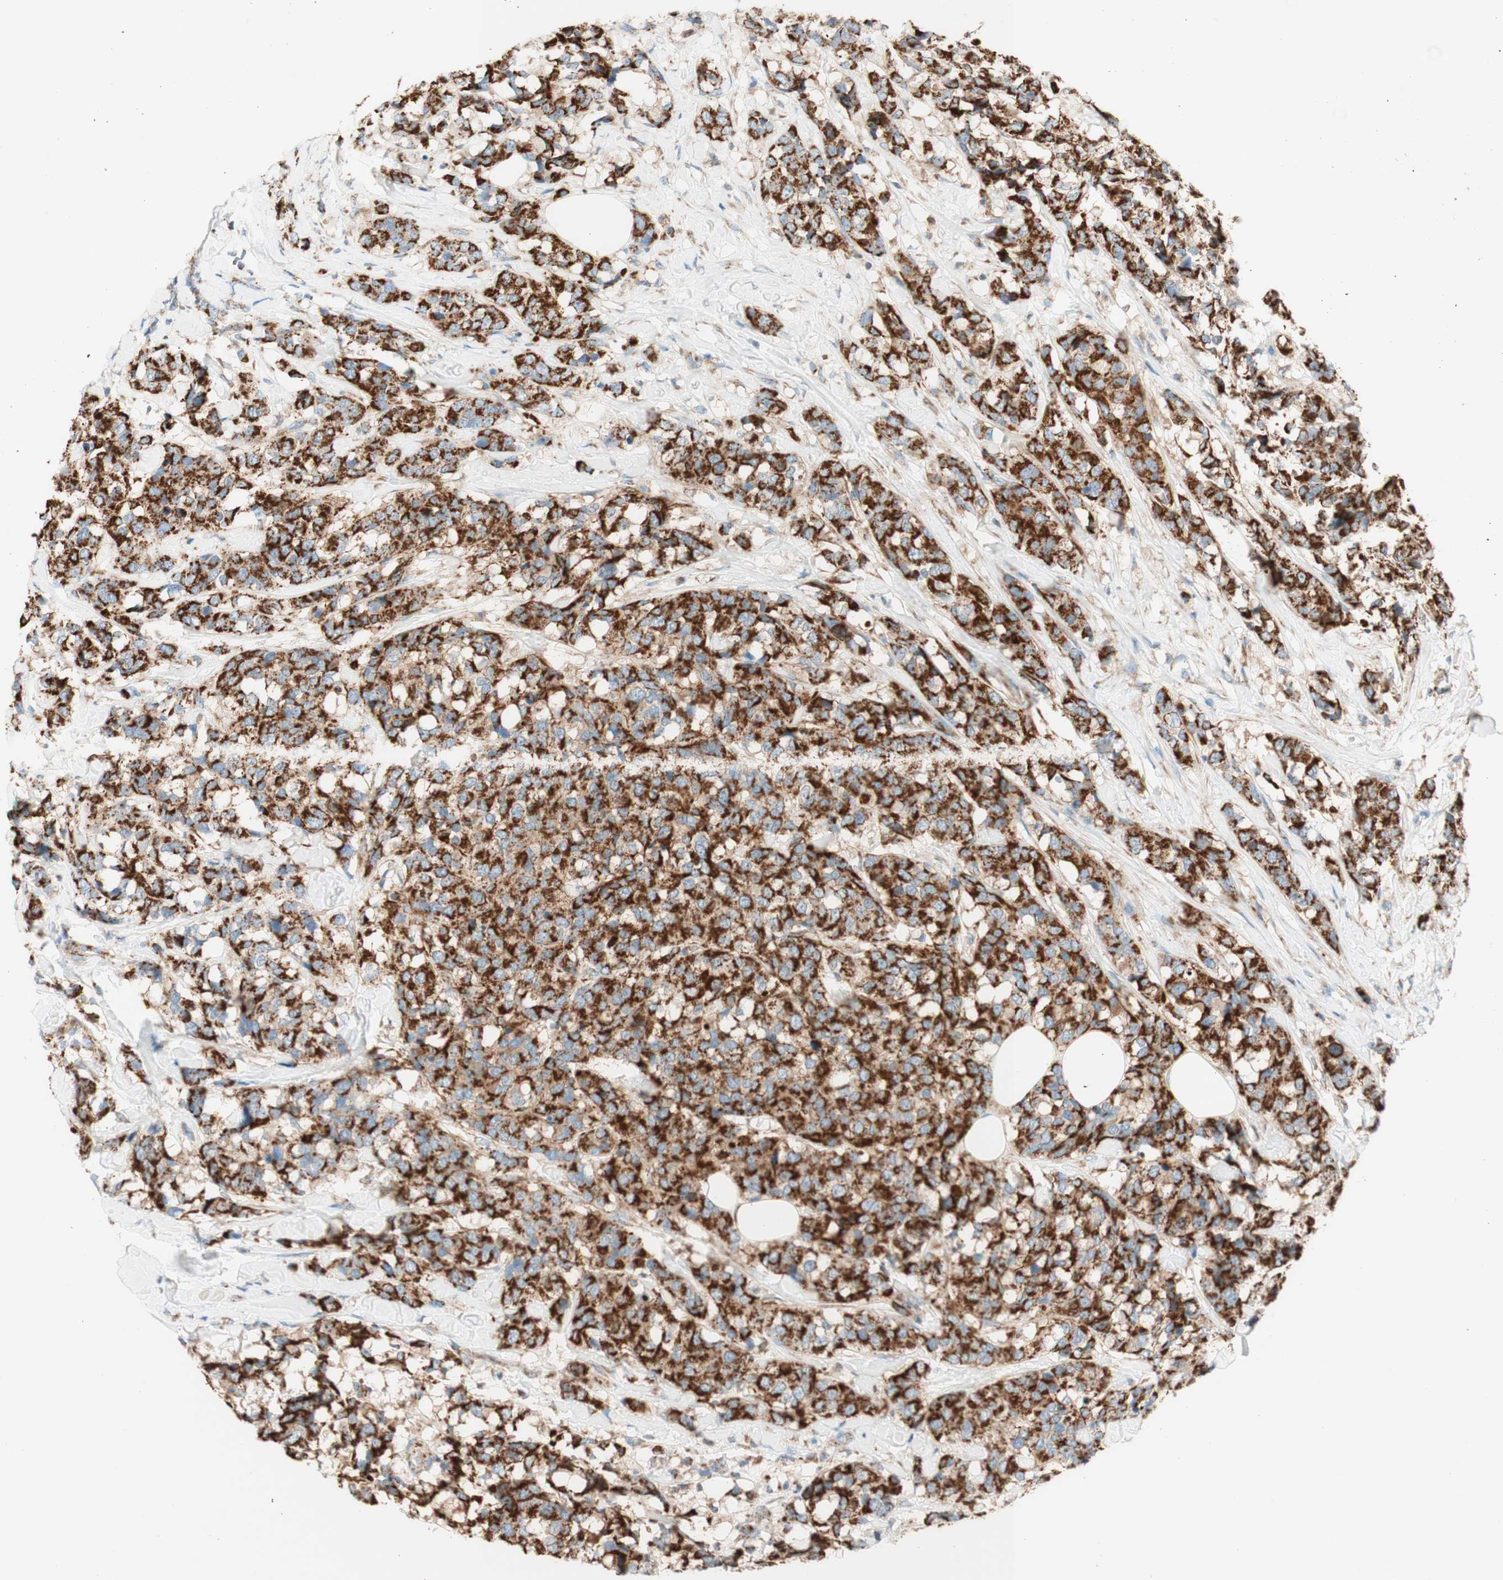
{"staining": {"intensity": "strong", "quantity": ">75%", "location": "cytoplasmic/membranous"}, "tissue": "breast cancer", "cell_type": "Tumor cells", "image_type": "cancer", "snomed": [{"axis": "morphology", "description": "Lobular carcinoma"}, {"axis": "topography", "description": "Breast"}], "caption": "Breast cancer tissue reveals strong cytoplasmic/membranous positivity in approximately >75% of tumor cells (Brightfield microscopy of DAB IHC at high magnification).", "gene": "TOMM20", "patient": {"sex": "female", "age": 59}}